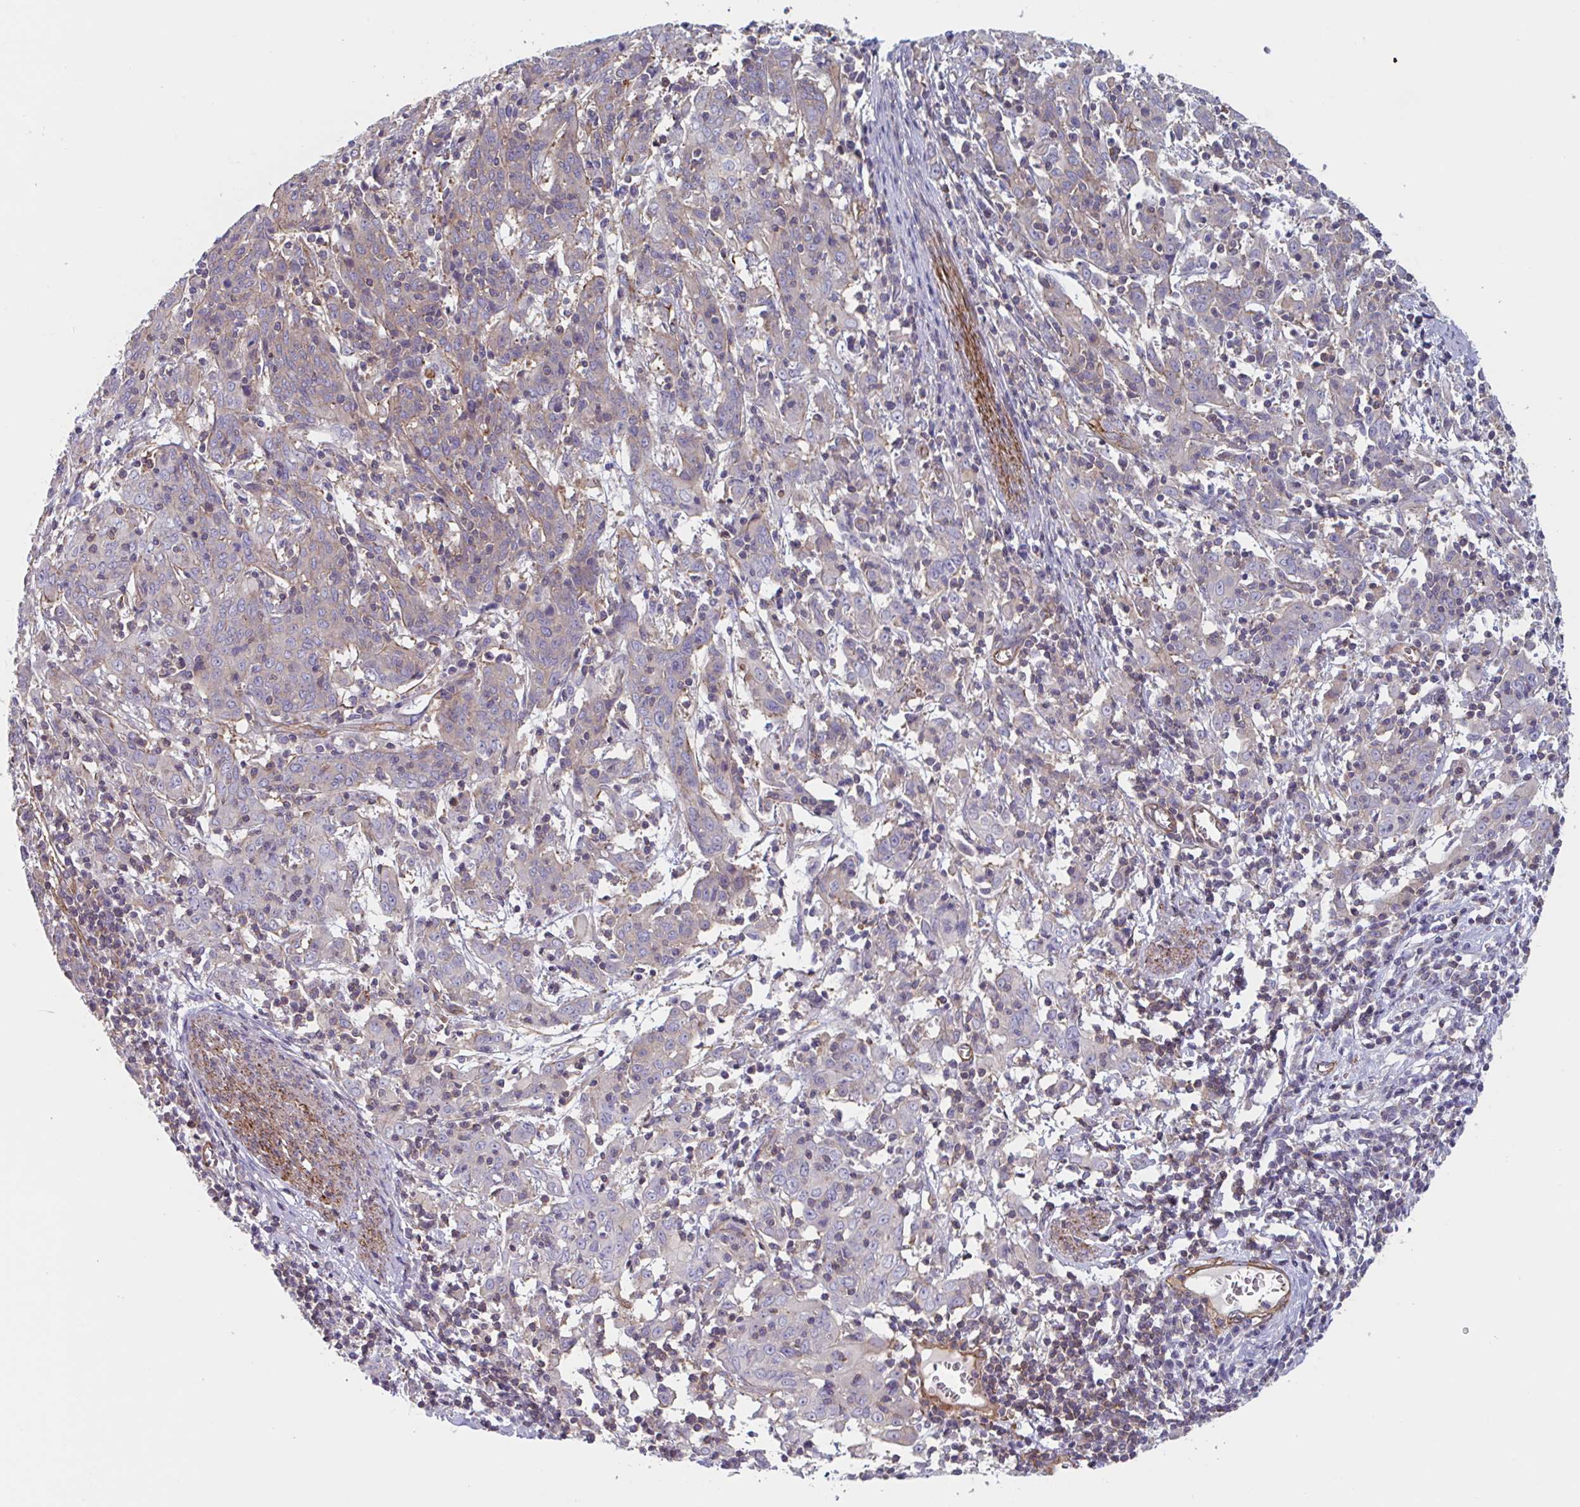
{"staining": {"intensity": "weak", "quantity": "<25%", "location": "cytoplasmic/membranous"}, "tissue": "cervical cancer", "cell_type": "Tumor cells", "image_type": "cancer", "snomed": [{"axis": "morphology", "description": "Squamous cell carcinoma, NOS"}, {"axis": "topography", "description": "Cervix"}], "caption": "A photomicrograph of squamous cell carcinoma (cervical) stained for a protein demonstrates no brown staining in tumor cells.", "gene": "SHISA7", "patient": {"sex": "female", "age": 67}}